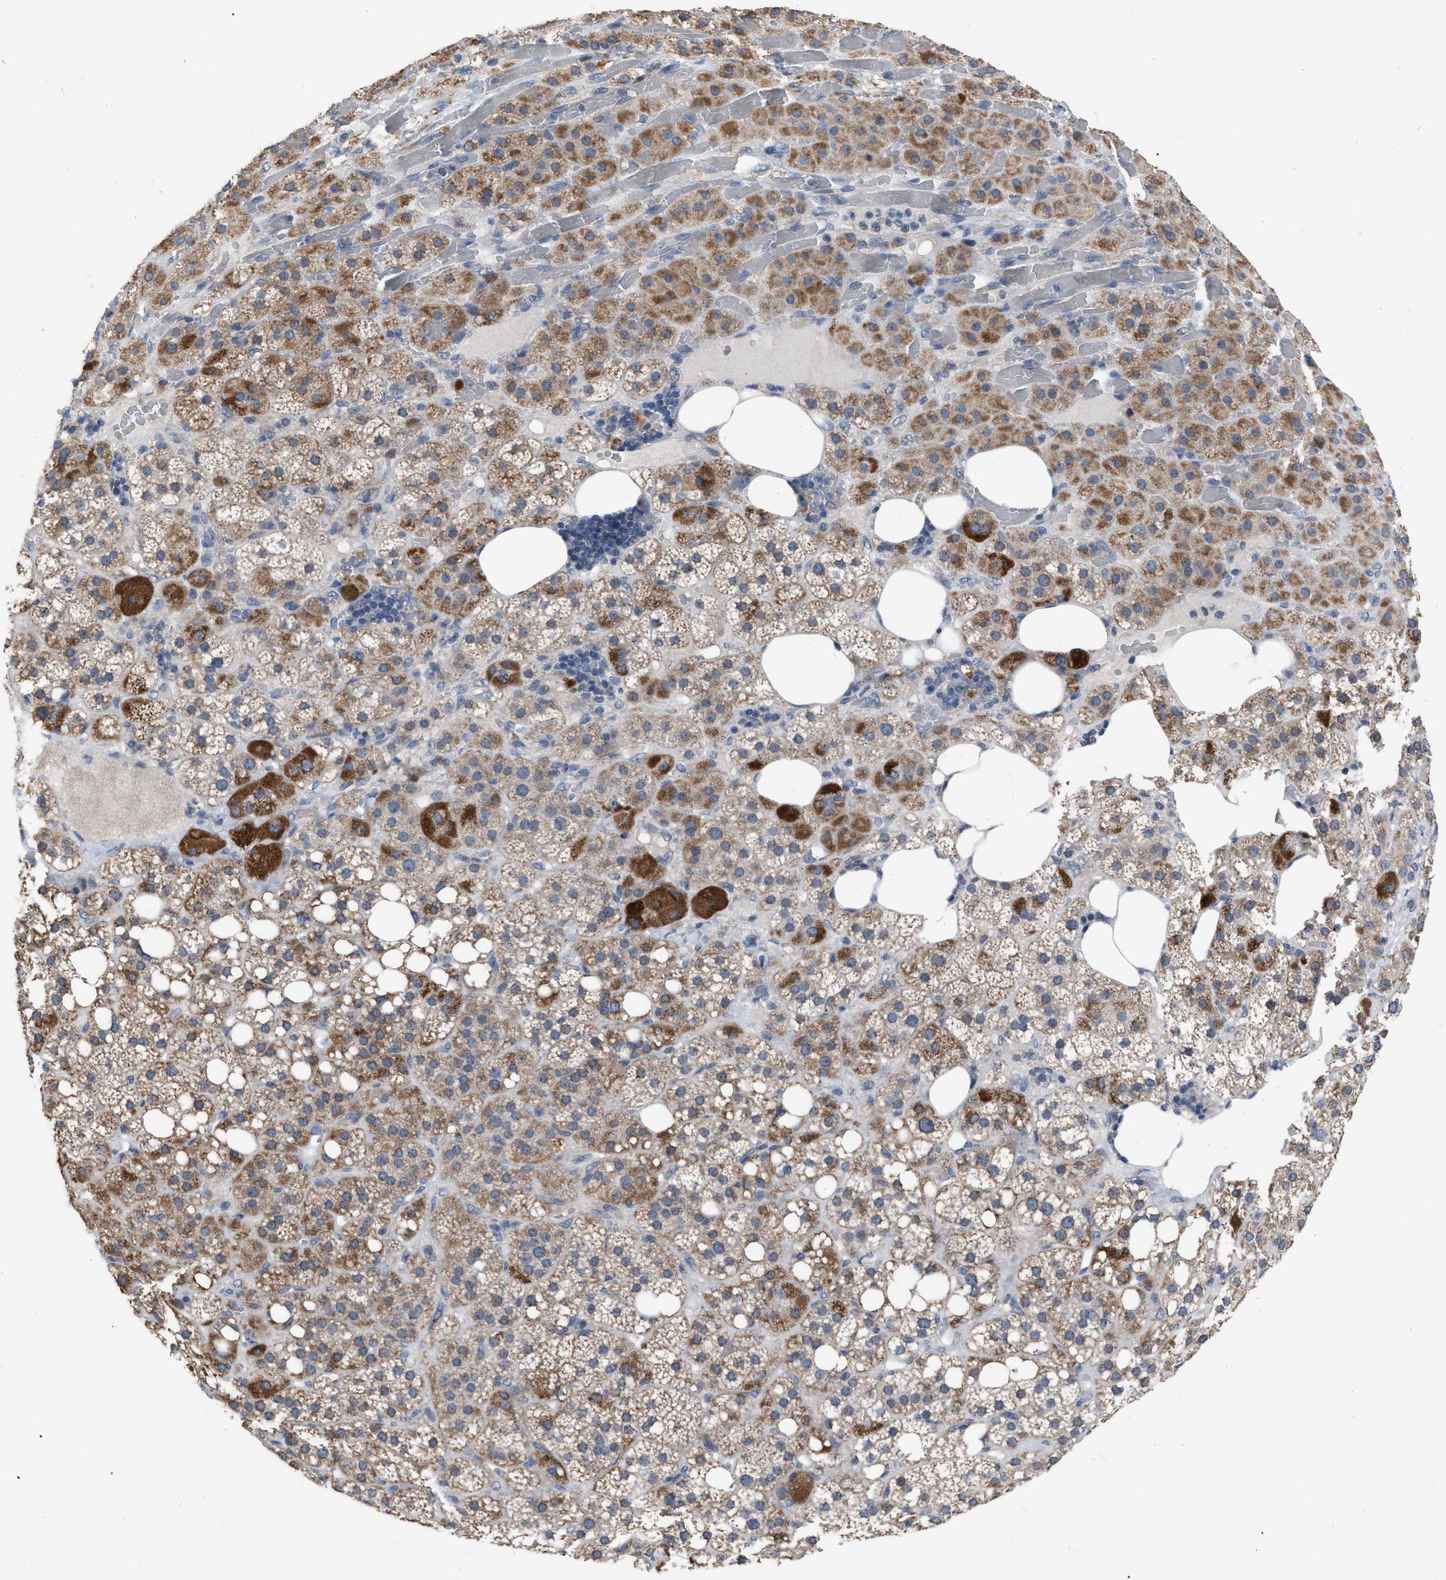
{"staining": {"intensity": "moderate", "quantity": ">75%", "location": "cytoplasmic/membranous"}, "tissue": "adrenal gland", "cell_type": "Glandular cells", "image_type": "normal", "snomed": [{"axis": "morphology", "description": "Normal tissue, NOS"}, {"axis": "topography", "description": "Adrenal gland"}], "caption": "High-magnification brightfield microscopy of benign adrenal gland stained with DAB (brown) and counterstained with hematoxylin (blue). glandular cells exhibit moderate cytoplasmic/membranous positivity is seen in approximately>75% of cells. Using DAB (brown) and hematoxylin (blue) stains, captured at high magnification using brightfield microscopy.", "gene": "DDX56", "patient": {"sex": "female", "age": 59}}